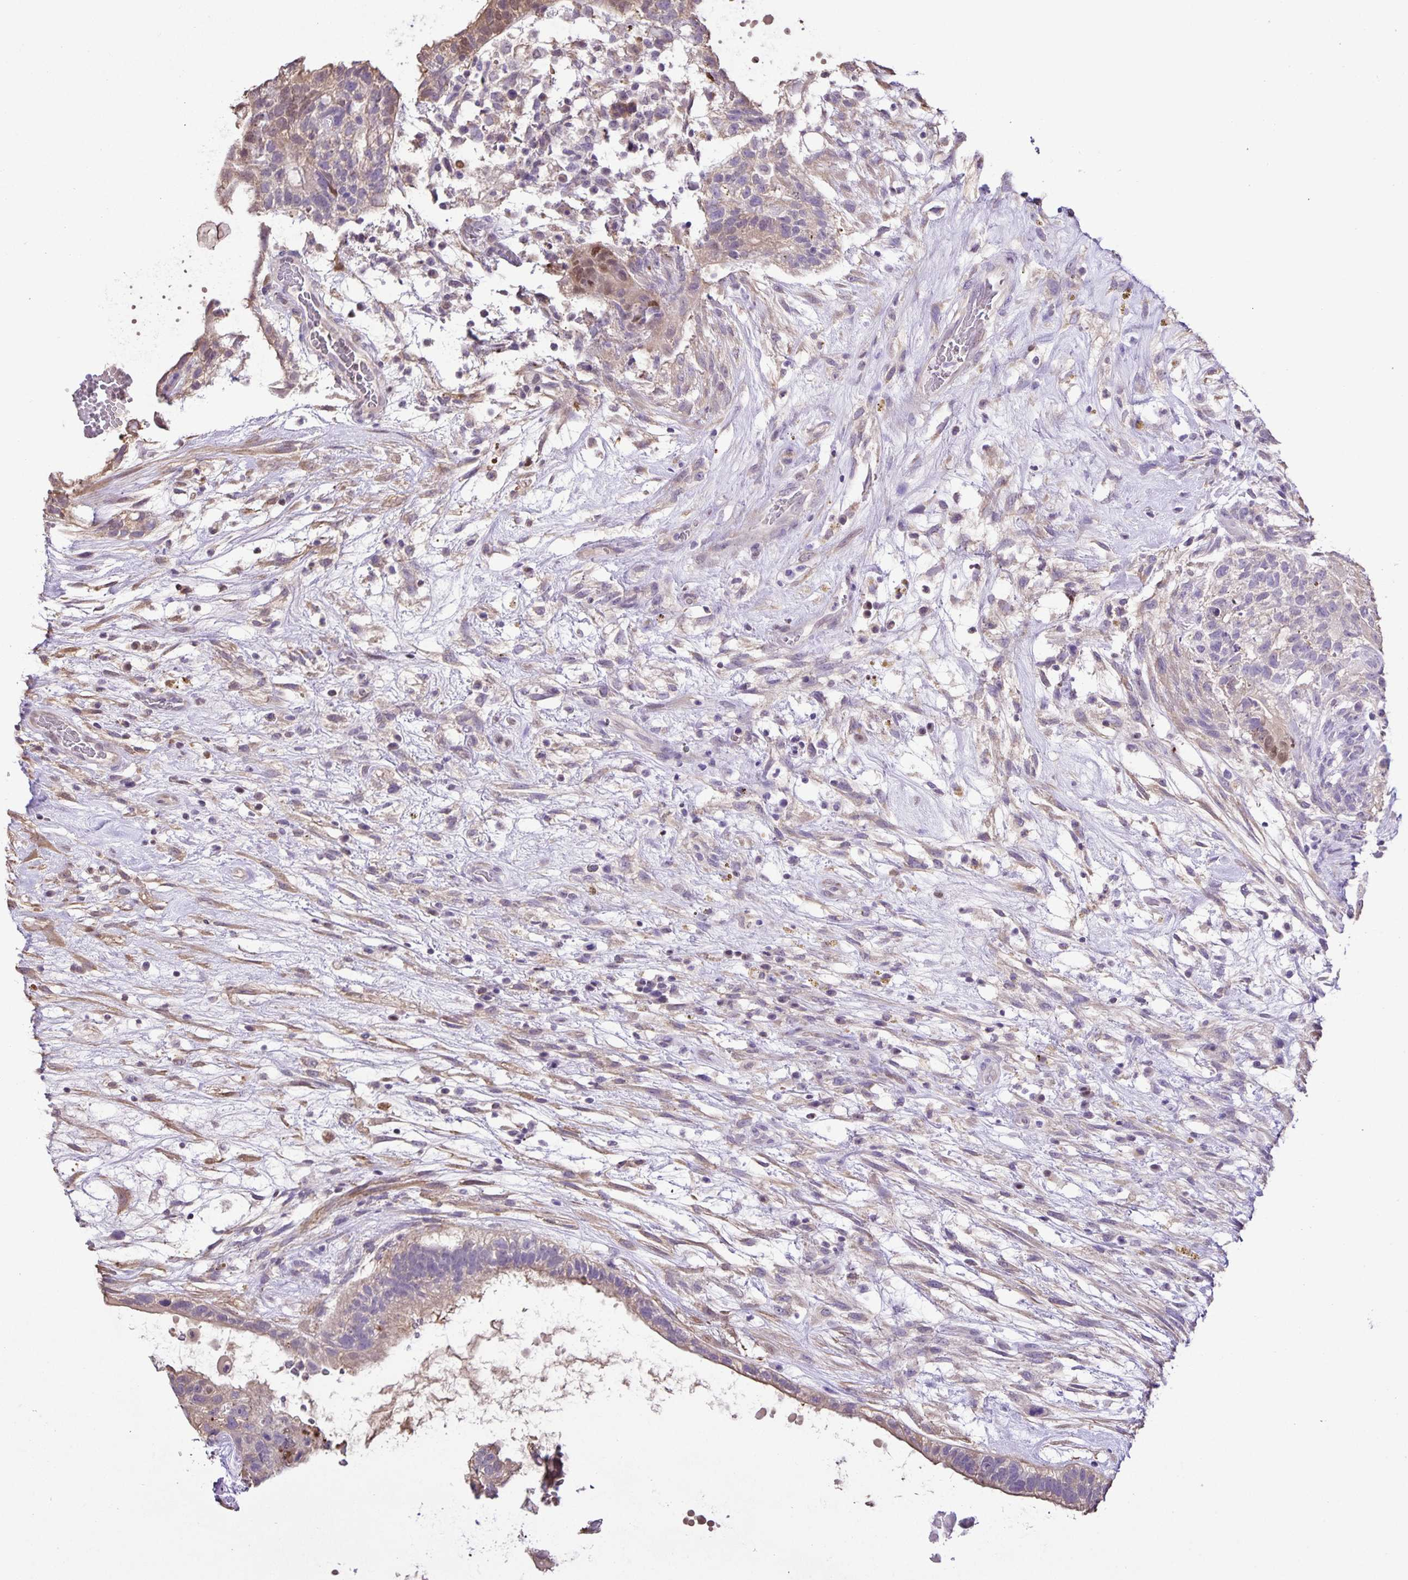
{"staining": {"intensity": "weak", "quantity": "<25%", "location": "cytoplasmic/membranous,nuclear"}, "tissue": "testis cancer", "cell_type": "Tumor cells", "image_type": "cancer", "snomed": [{"axis": "morphology", "description": "Normal tissue, NOS"}, {"axis": "morphology", "description": "Carcinoma, Embryonal, NOS"}, {"axis": "topography", "description": "Testis"}], "caption": "Immunohistochemical staining of human testis cancer (embryonal carcinoma) exhibits no significant expression in tumor cells.", "gene": "ONECUT2", "patient": {"sex": "male", "age": 32}}